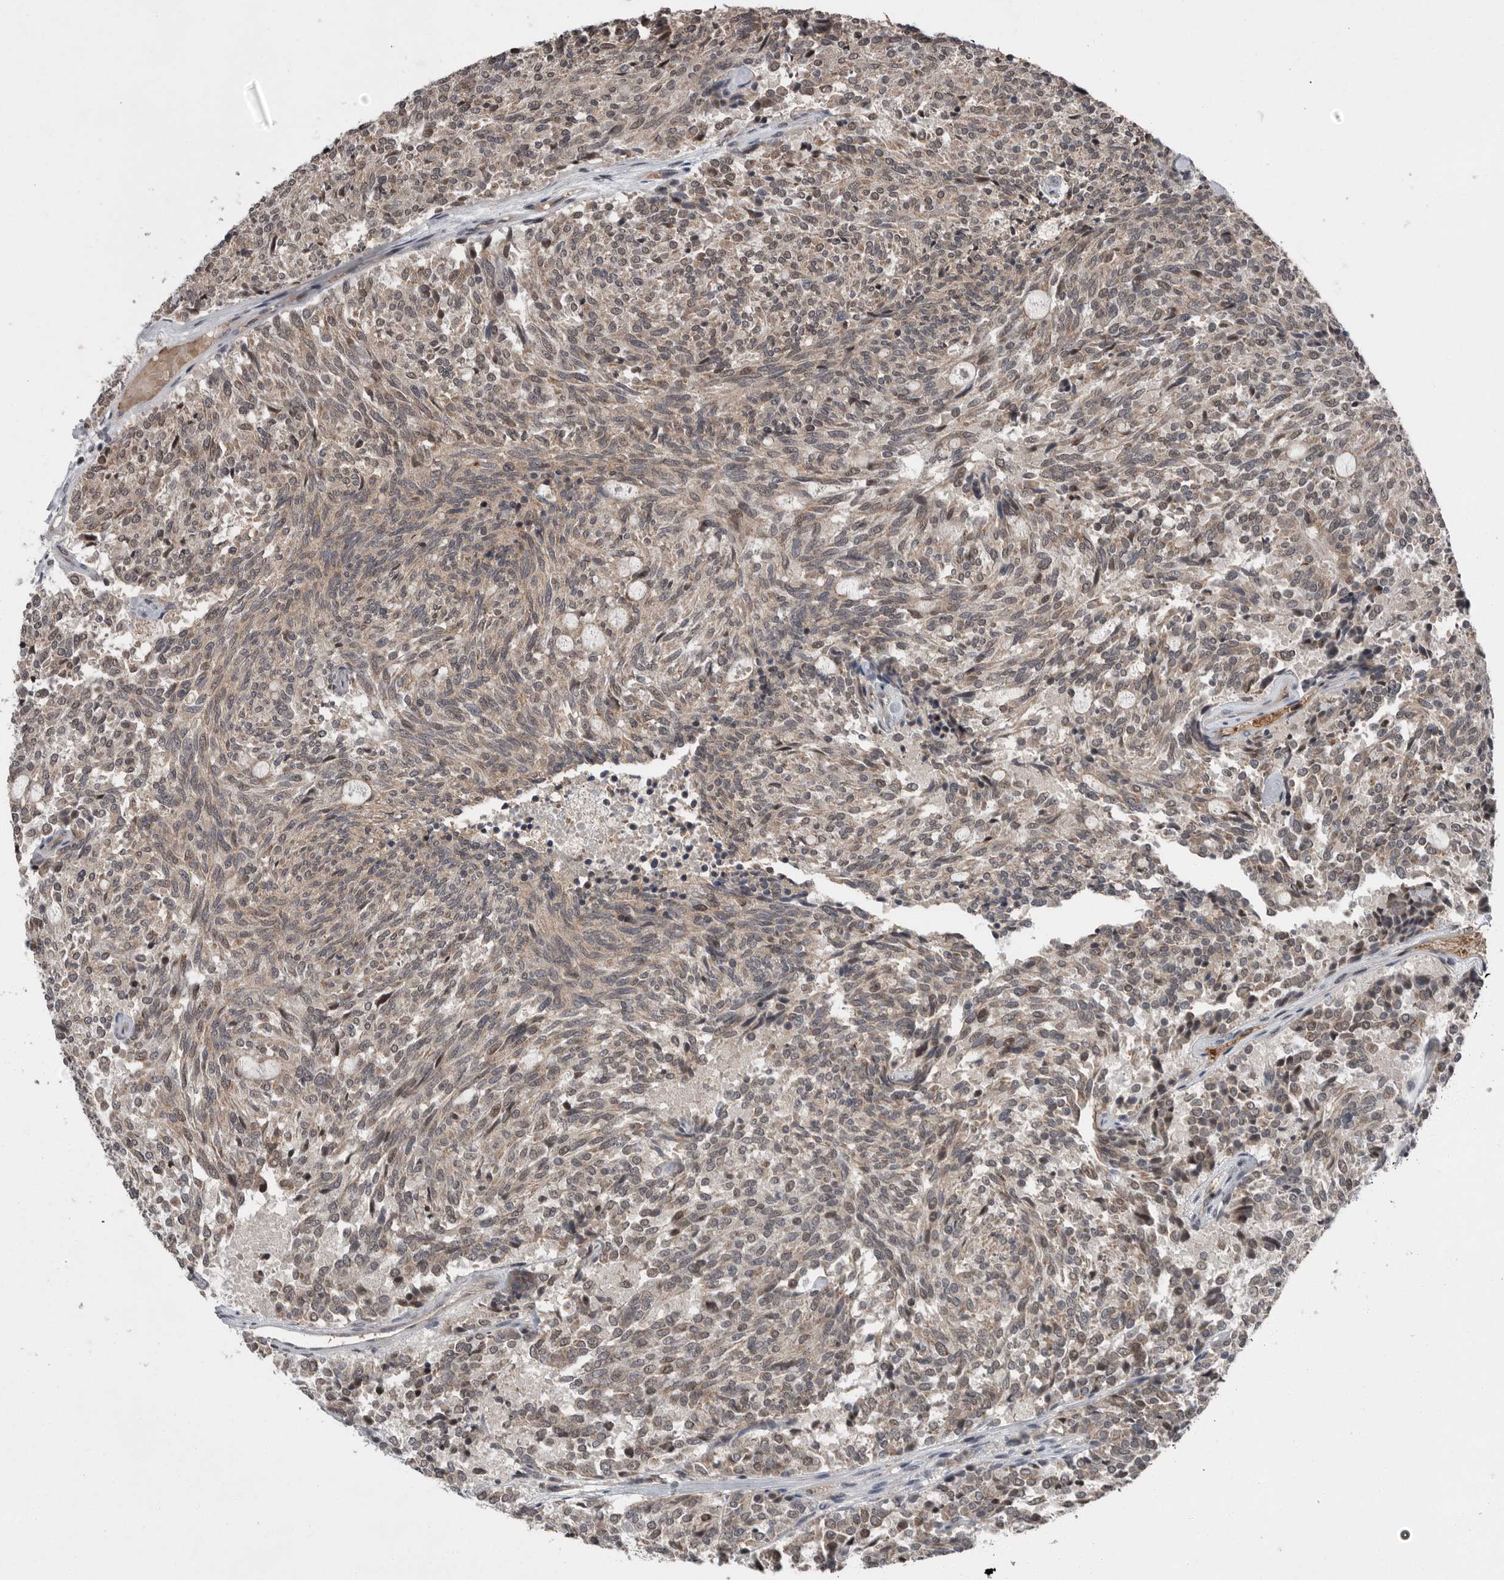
{"staining": {"intensity": "weak", "quantity": ">75%", "location": "cytoplasmic/membranous,nuclear"}, "tissue": "carcinoid", "cell_type": "Tumor cells", "image_type": "cancer", "snomed": [{"axis": "morphology", "description": "Carcinoid, malignant, NOS"}, {"axis": "topography", "description": "Pancreas"}], "caption": "Immunohistochemistry micrograph of neoplastic tissue: carcinoid stained using immunohistochemistry shows low levels of weak protein expression localized specifically in the cytoplasmic/membranous and nuclear of tumor cells, appearing as a cytoplasmic/membranous and nuclear brown color.", "gene": "SCP2", "patient": {"sex": "female", "age": 54}}